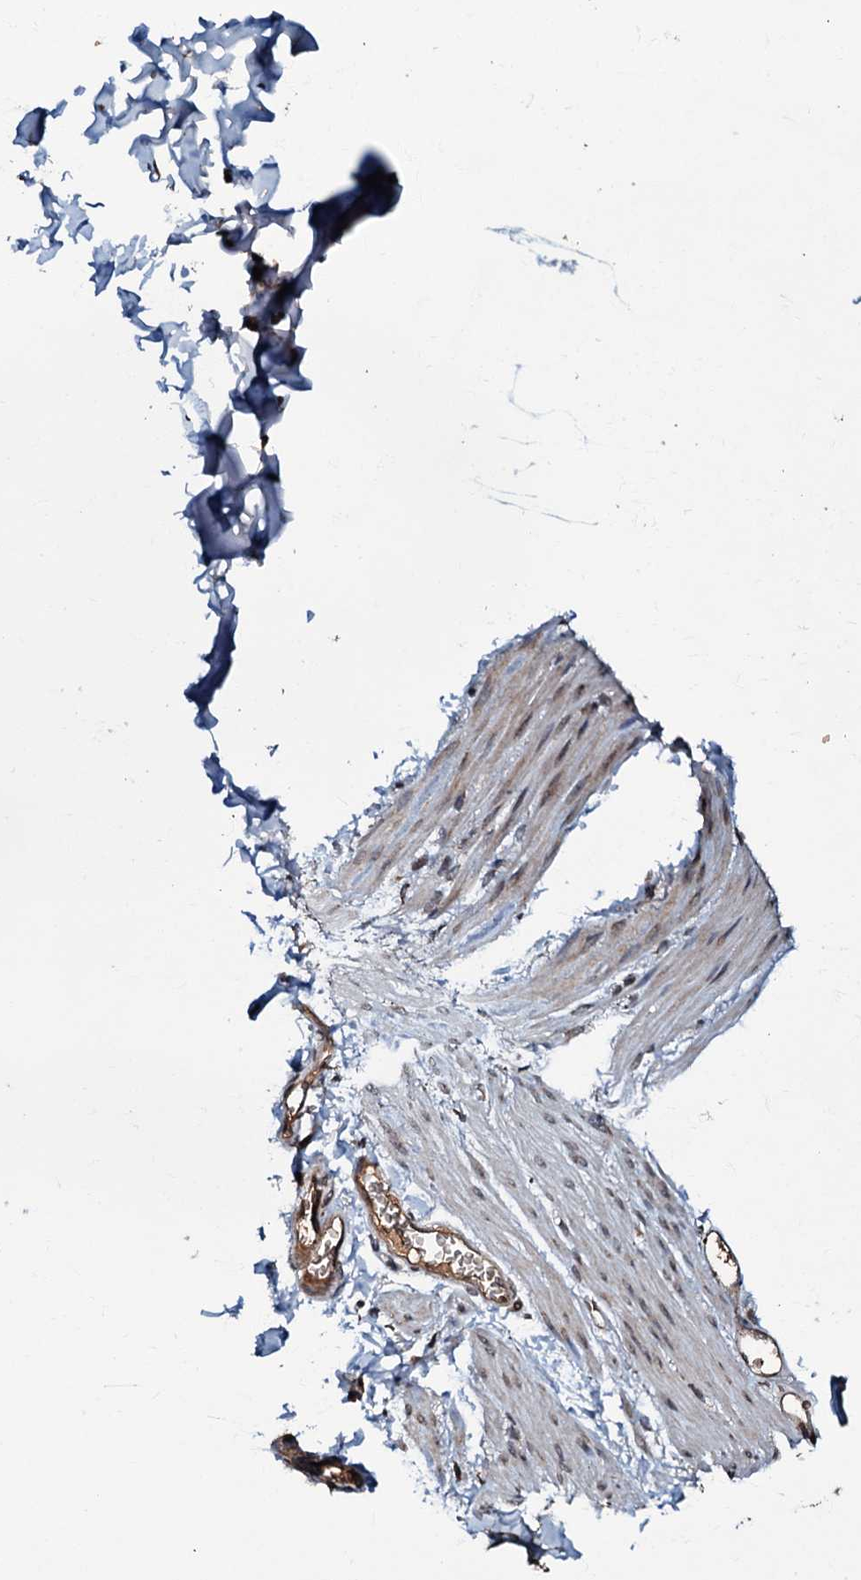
{"staining": {"intensity": "negative", "quantity": "none", "location": "none"}, "tissue": "adipose tissue", "cell_type": "Adipocytes", "image_type": "normal", "snomed": [{"axis": "morphology", "description": "Normal tissue, NOS"}, {"axis": "topography", "description": "Colon"}, {"axis": "topography", "description": "Peripheral nerve tissue"}], "caption": "High power microscopy image of an immunohistochemistry (IHC) photomicrograph of normal adipose tissue, revealing no significant positivity in adipocytes.", "gene": "C18orf32", "patient": {"sex": "female", "age": 61}}